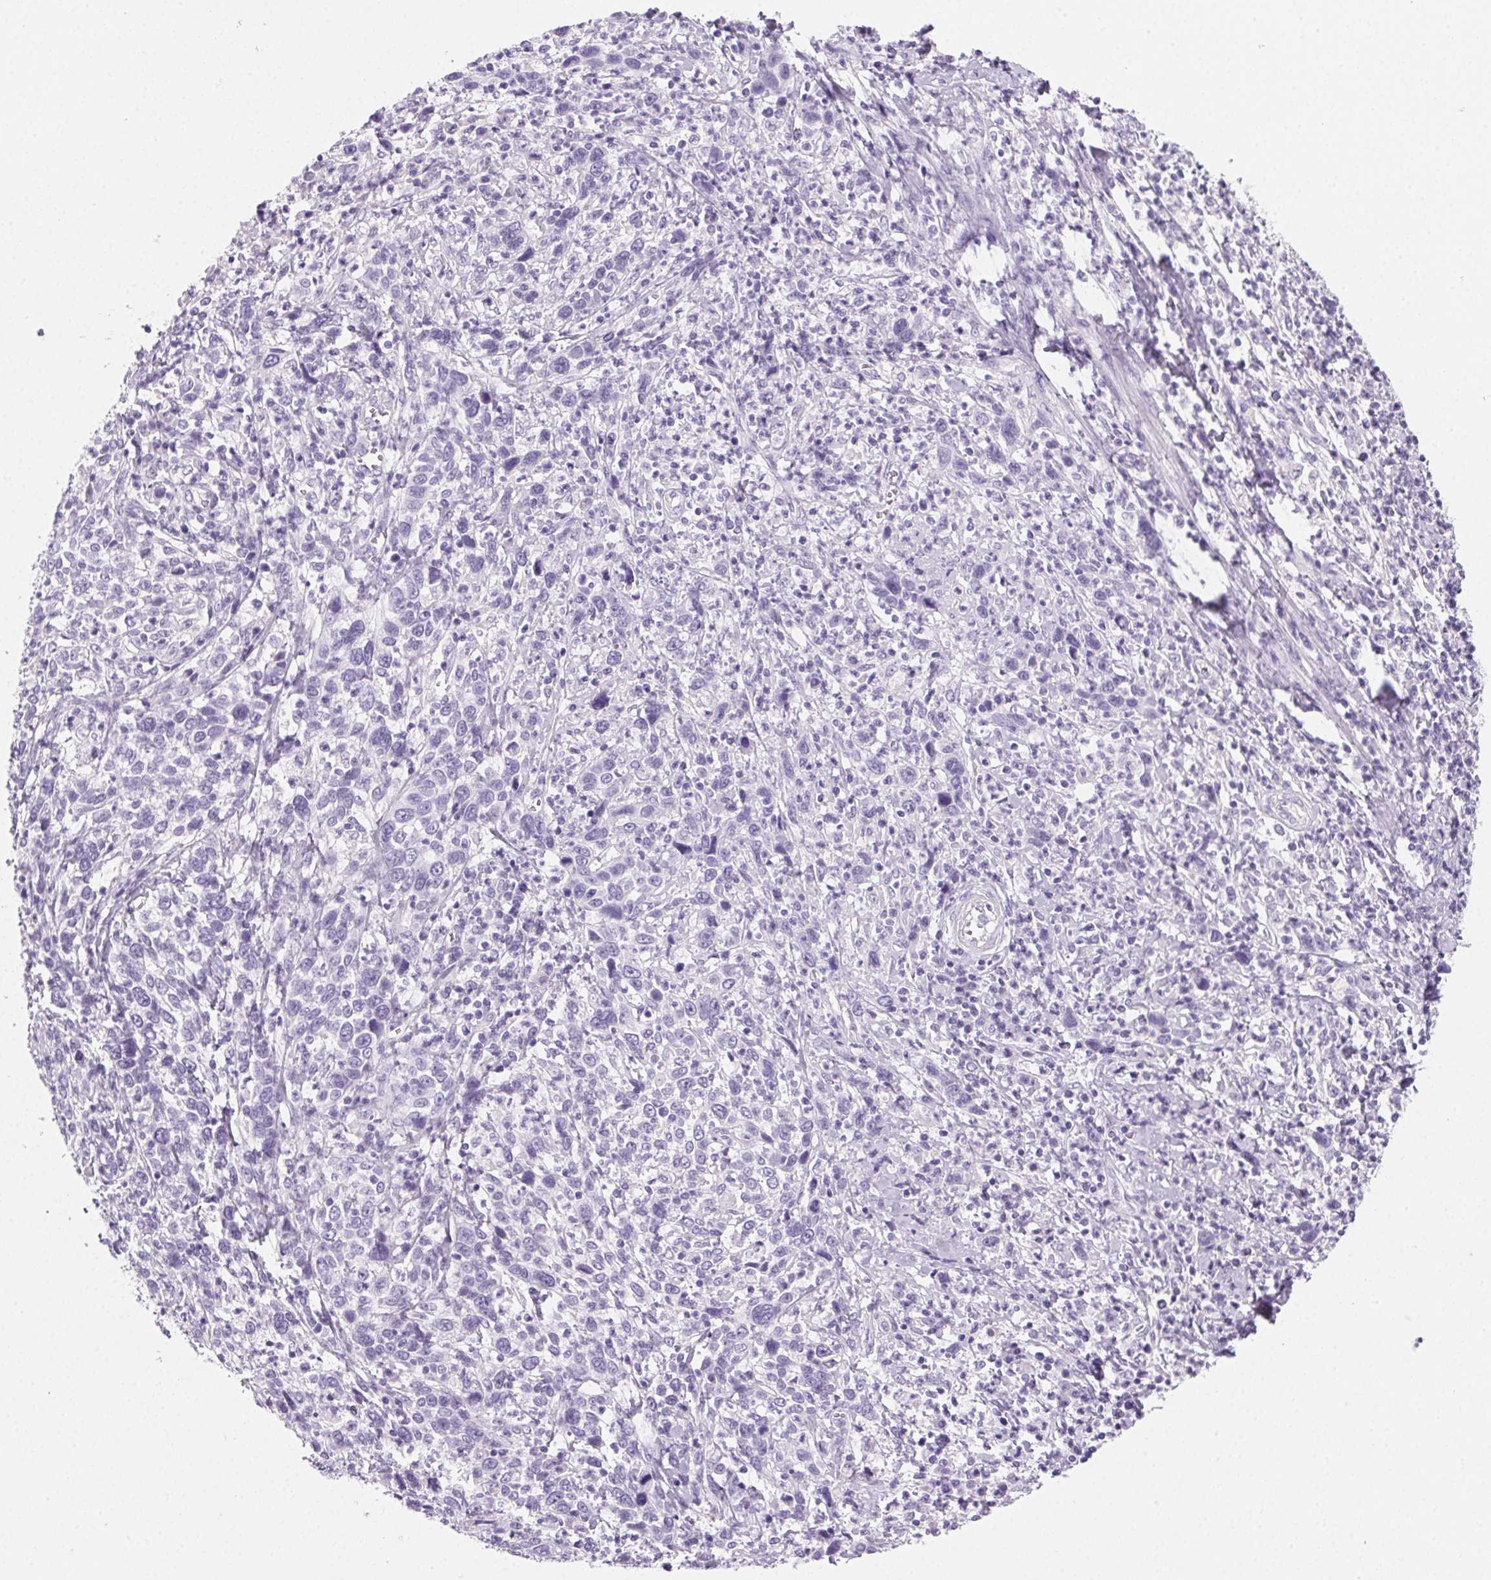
{"staining": {"intensity": "negative", "quantity": "none", "location": "none"}, "tissue": "cervical cancer", "cell_type": "Tumor cells", "image_type": "cancer", "snomed": [{"axis": "morphology", "description": "Squamous cell carcinoma, NOS"}, {"axis": "topography", "description": "Cervix"}], "caption": "Immunohistochemical staining of cervical squamous cell carcinoma reveals no significant staining in tumor cells.", "gene": "PRSS3", "patient": {"sex": "female", "age": 46}}